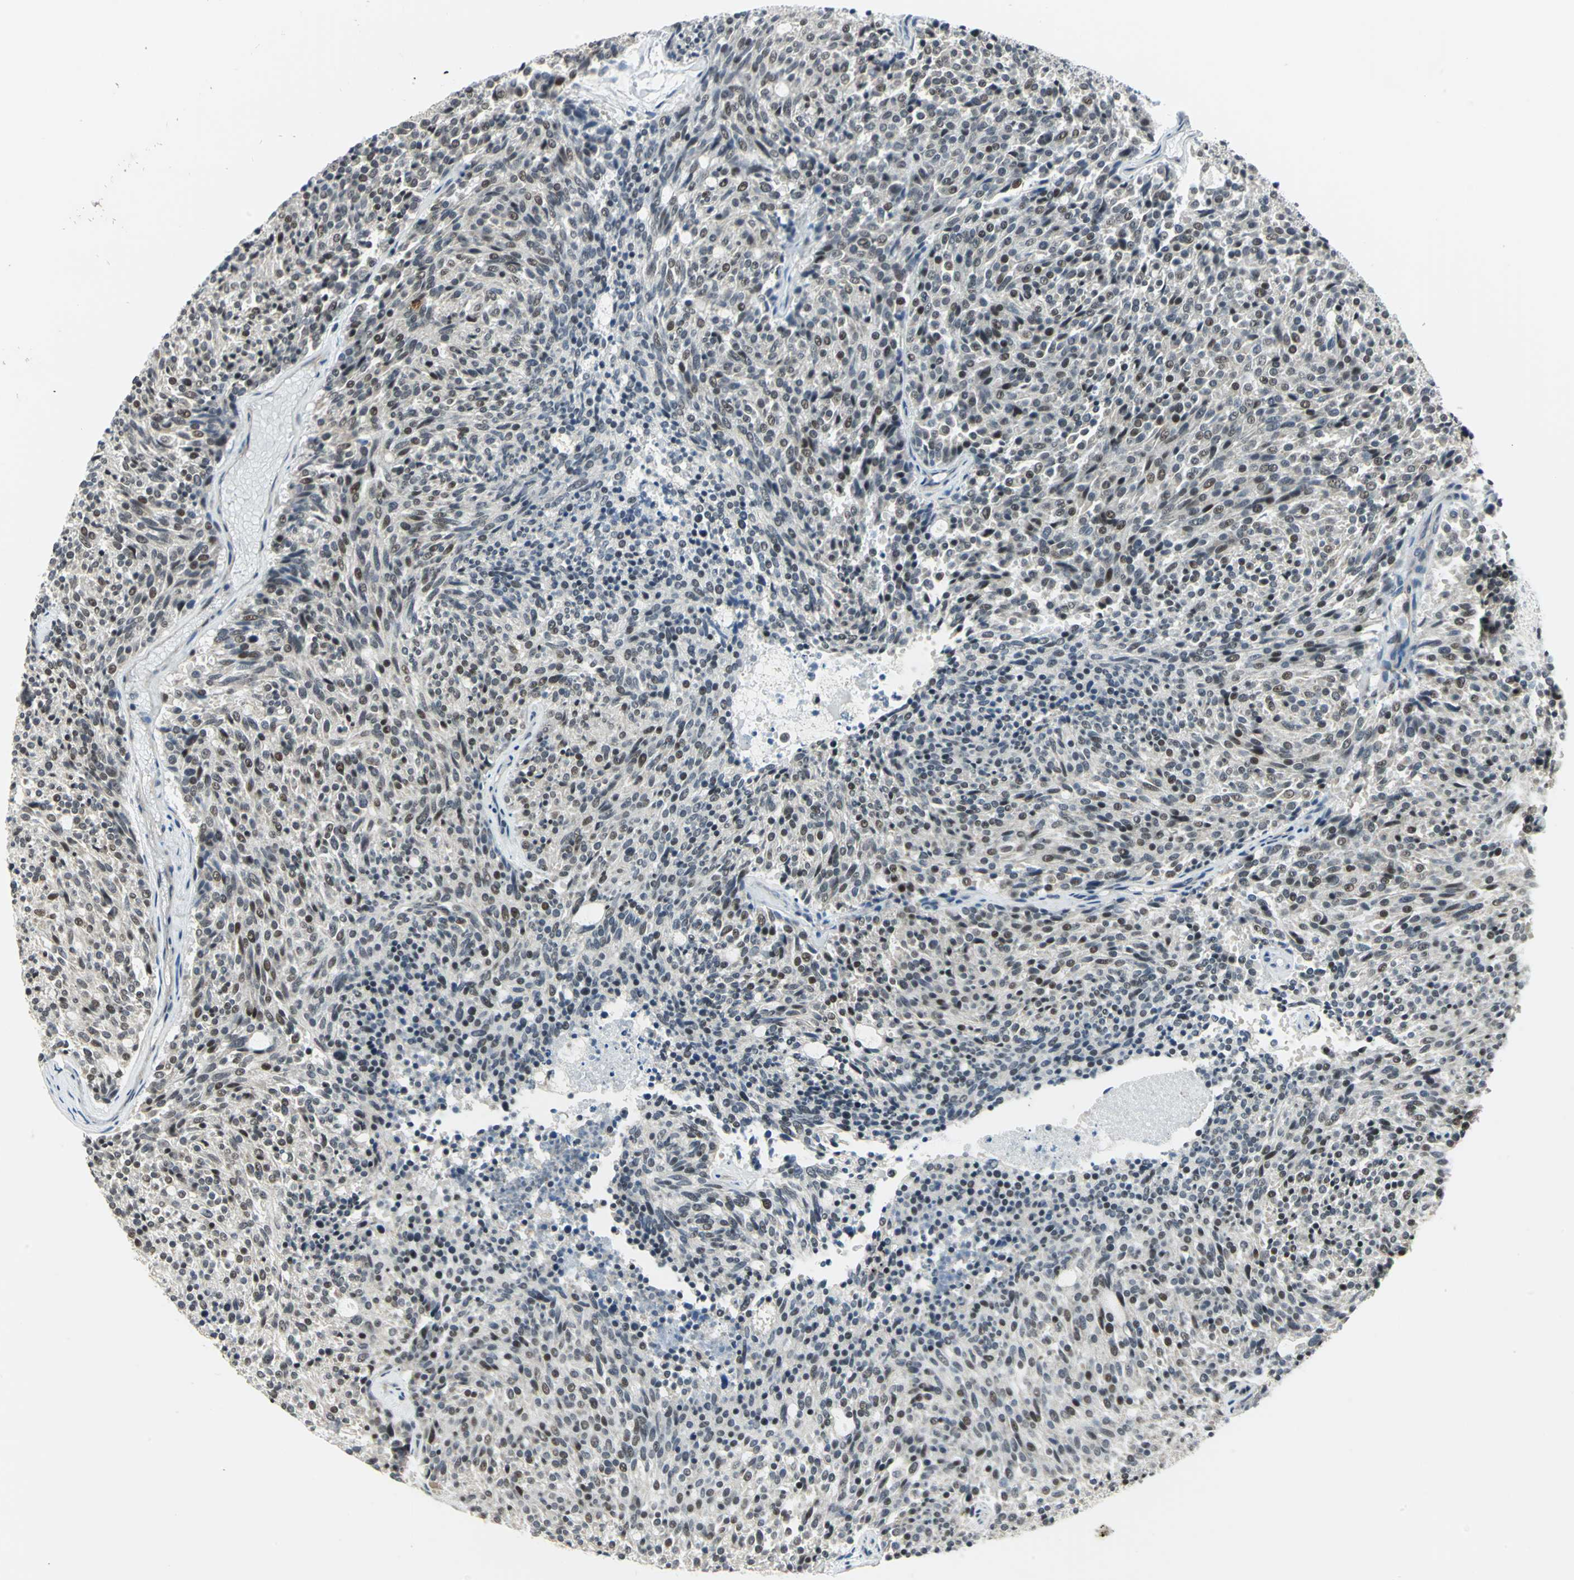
{"staining": {"intensity": "weak", "quantity": "25%-75%", "location": "cytoplasmic/membranous,nuclear"}, "tissue": "carcinoid", "cell_type": "Tumor cells", "image_type": "cancer", "snomed": [{"axis": "morphology", "description": "Carcinoid, malignant, NOS"}, {"axis": "topography", "description": "Pancreas"}], "caption": "About 25%-75% of tumor cells in human carcinoid reveal weak cytoplasmic/membranous and nuclear protein positivity as visualized by brown immunohistochemical staining.", "gene": "PLAGL2", "patient": {"sex": "female", "age": 54}}